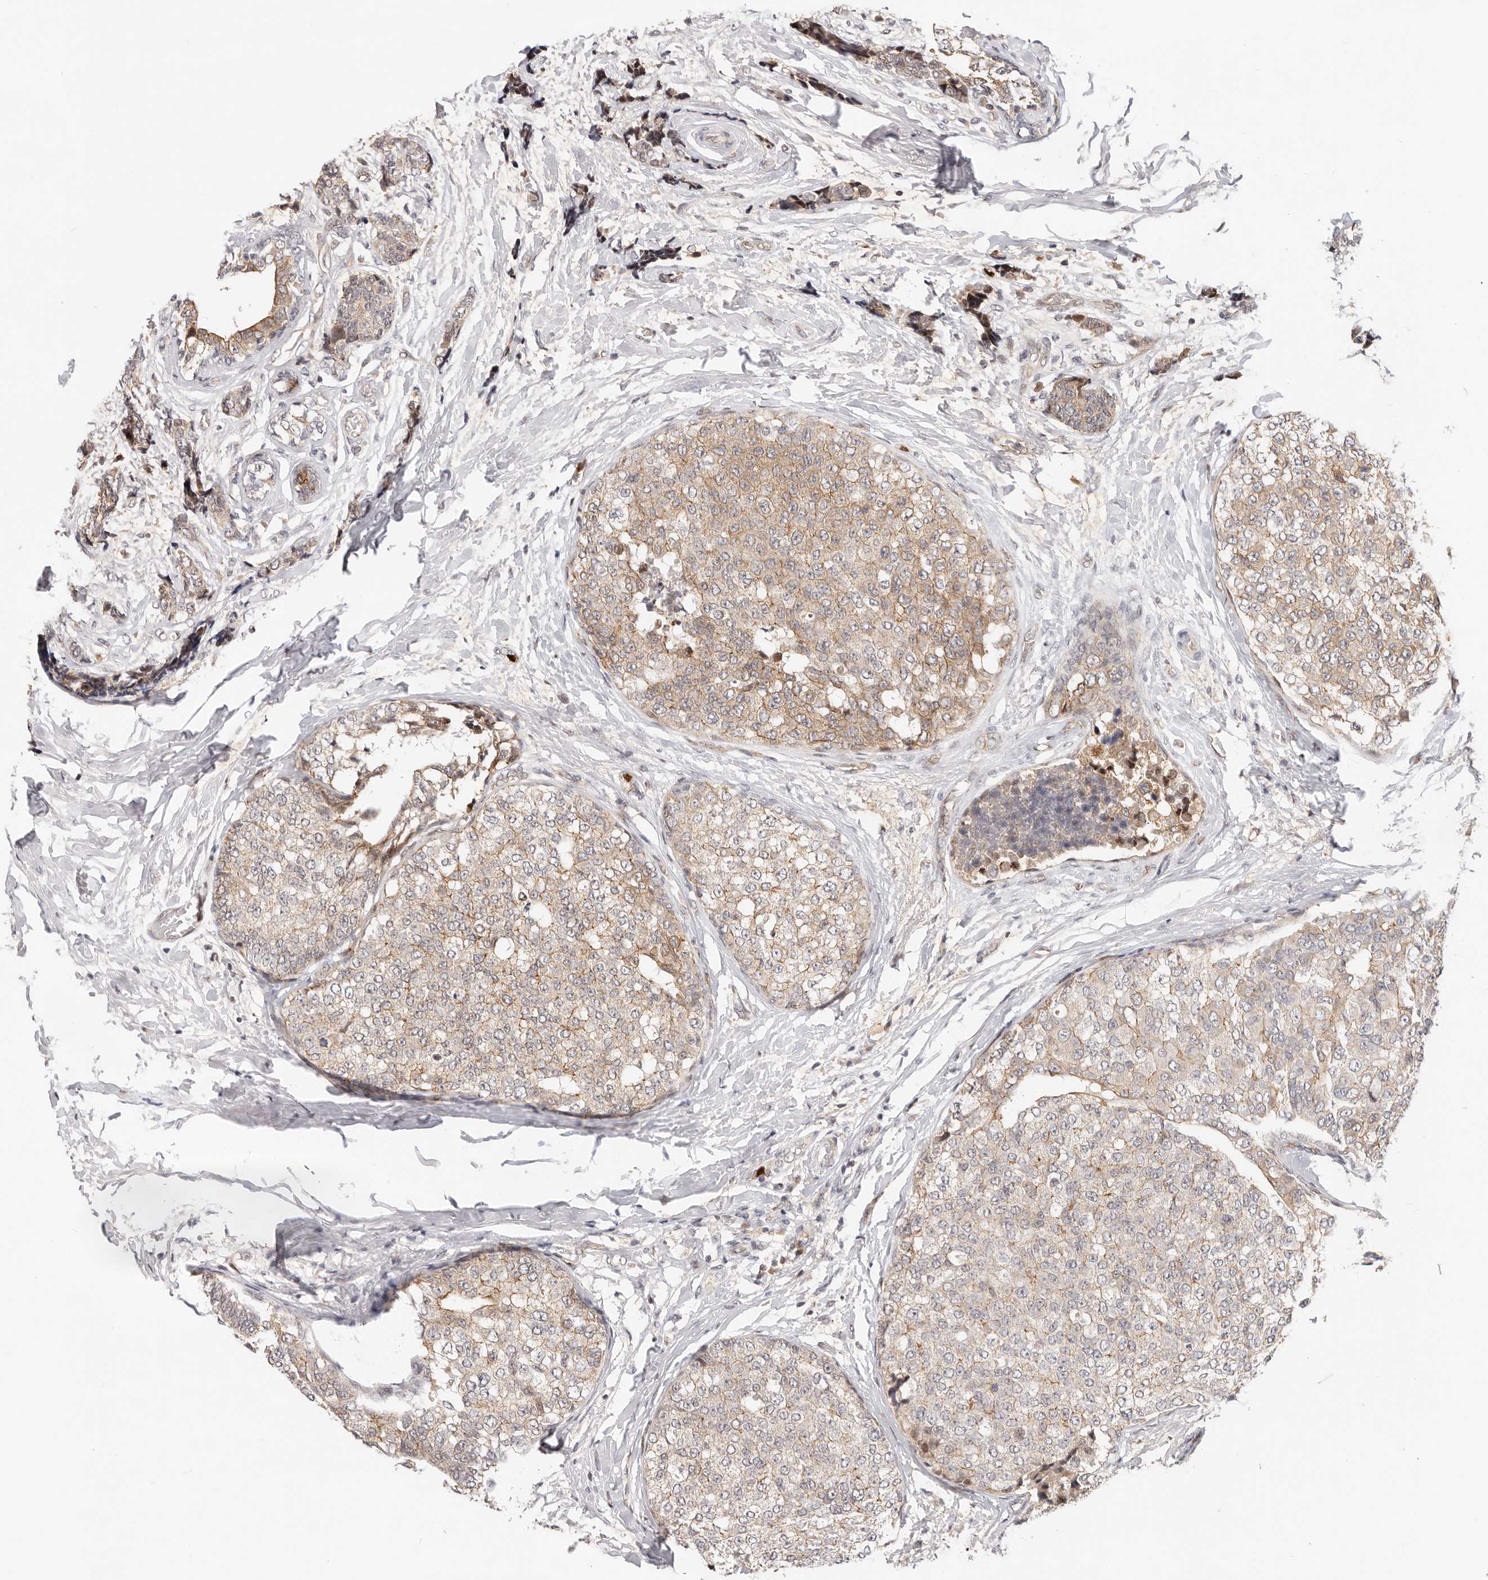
{"staining": {"intensity": "moderate", "quantity": "25%-75%", "location": "cytoplasmic/membranous"}, "tissue": "breast cancer", "cell_type": "Tumor cells", "image_type": "cancer", "snomed": [{"axis": "morphology", "description": "Normal tissue, NOS"}, {"axis": "morphology", "description": "Duct carcinoma"}, {"axis": "topography", "description": "Breast"}], "caption": "A photomicrograph of breast infiltrating ductal carcinoma stained for a protein displays moderate cytoplasmic/membranous brown staining in tumor cells.", "gene": "AFDN", "patient": {"sex": "female", "age": 43}}